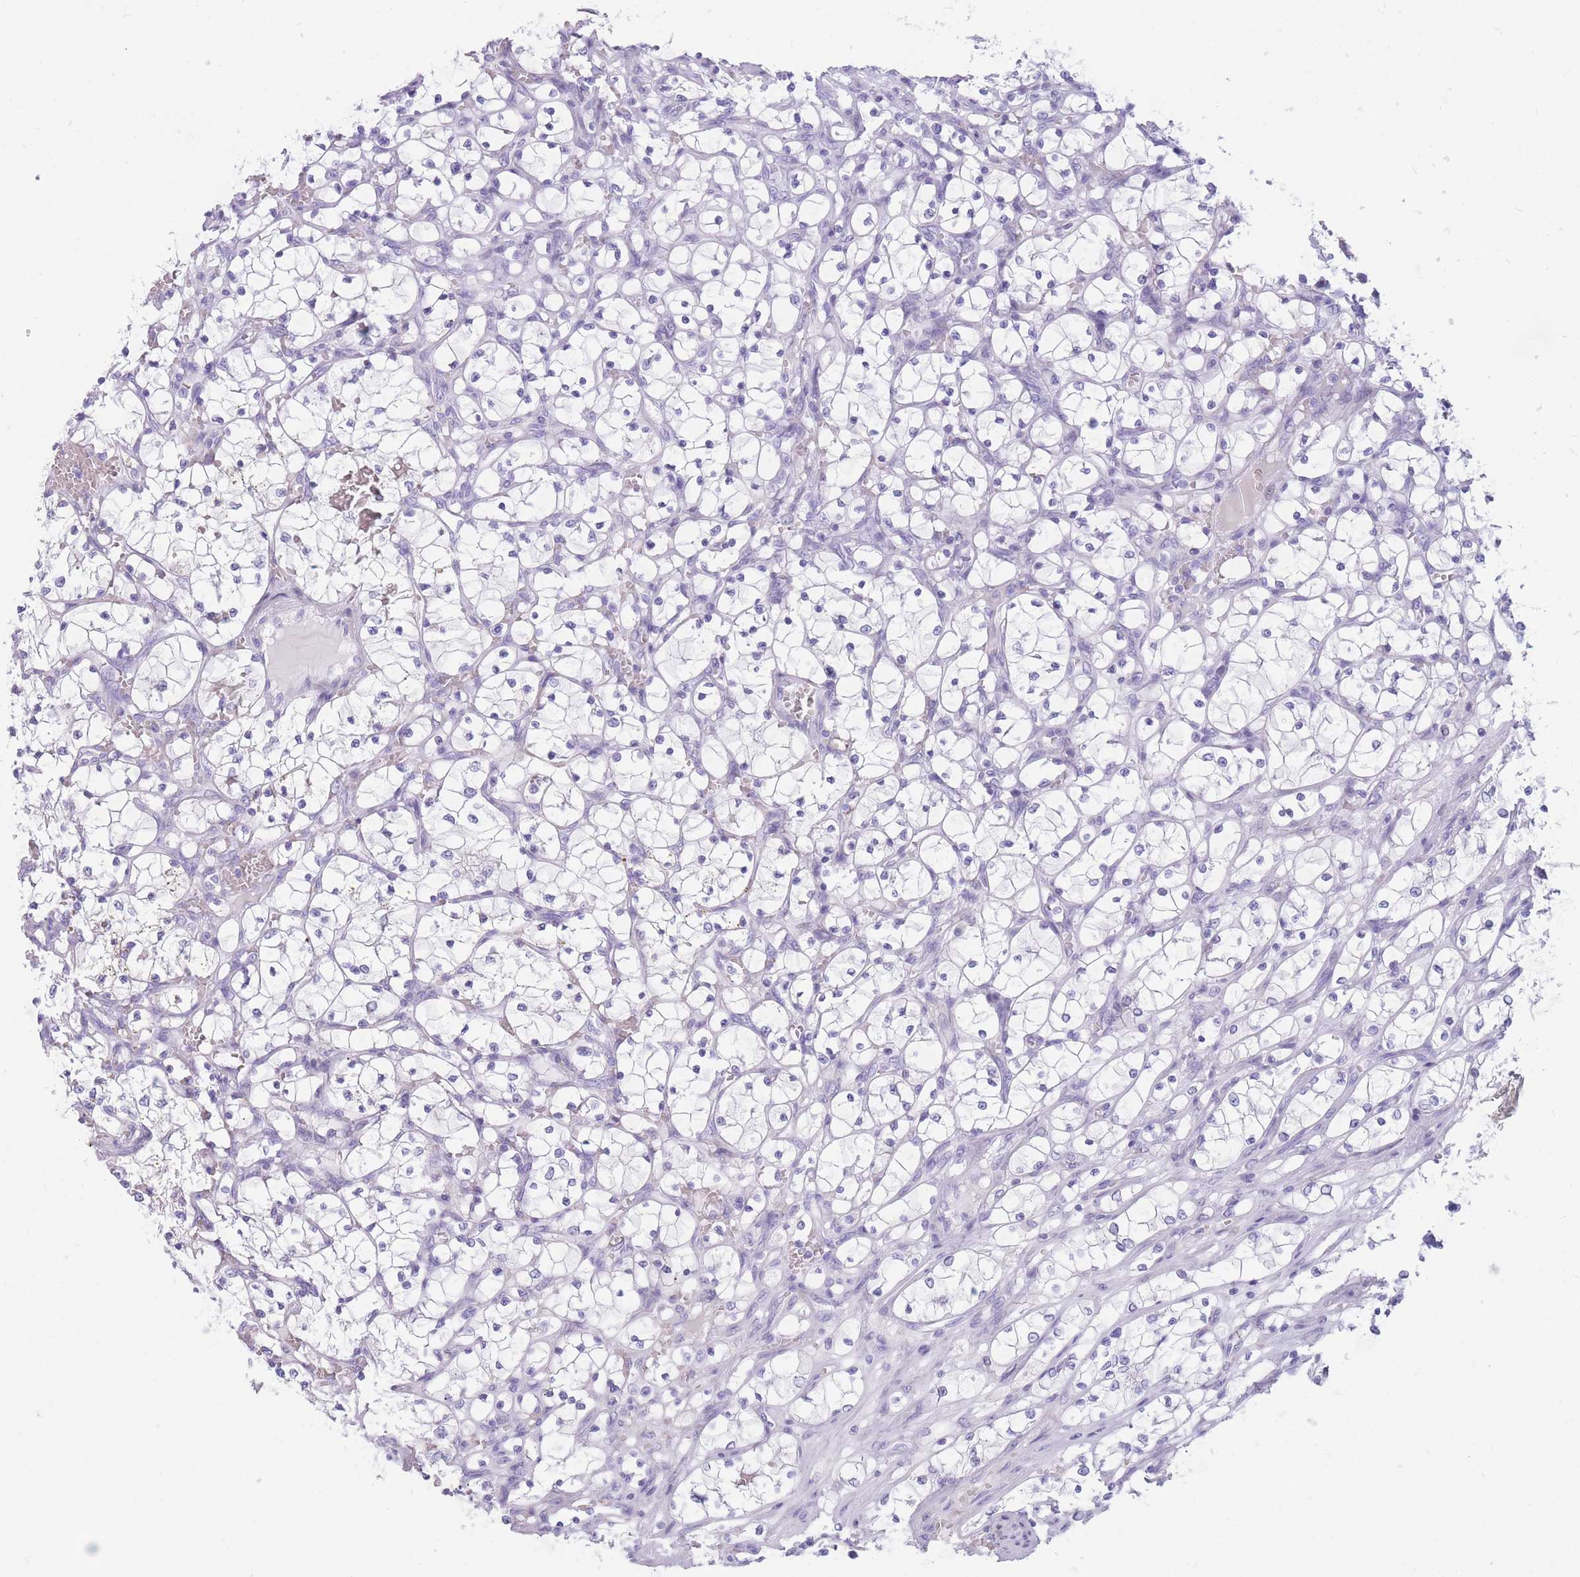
{"staining": {"intensity": "negative", "quantity": "none", "location": "none"}, "tissue": "renal cancer", "cell_type": "Tumor cells", "image_type": "cancer", "snomed": [{"axis": "morphology", "description": "Adenocarcinoma, NOS"}, {"axis": "topography", "description": "Kidney"}], "caption": "Immunohistochemistry micrograph of human renal adenocarcinoma stained for a protein (brown), which exhibits no staining in tumor cells. (DAB immunohistochemistry (IHC) visualized using brightfield microscopy, high magnification).", "gene": "COL27A1", "patient": {"sex": "female", "age": 69}}